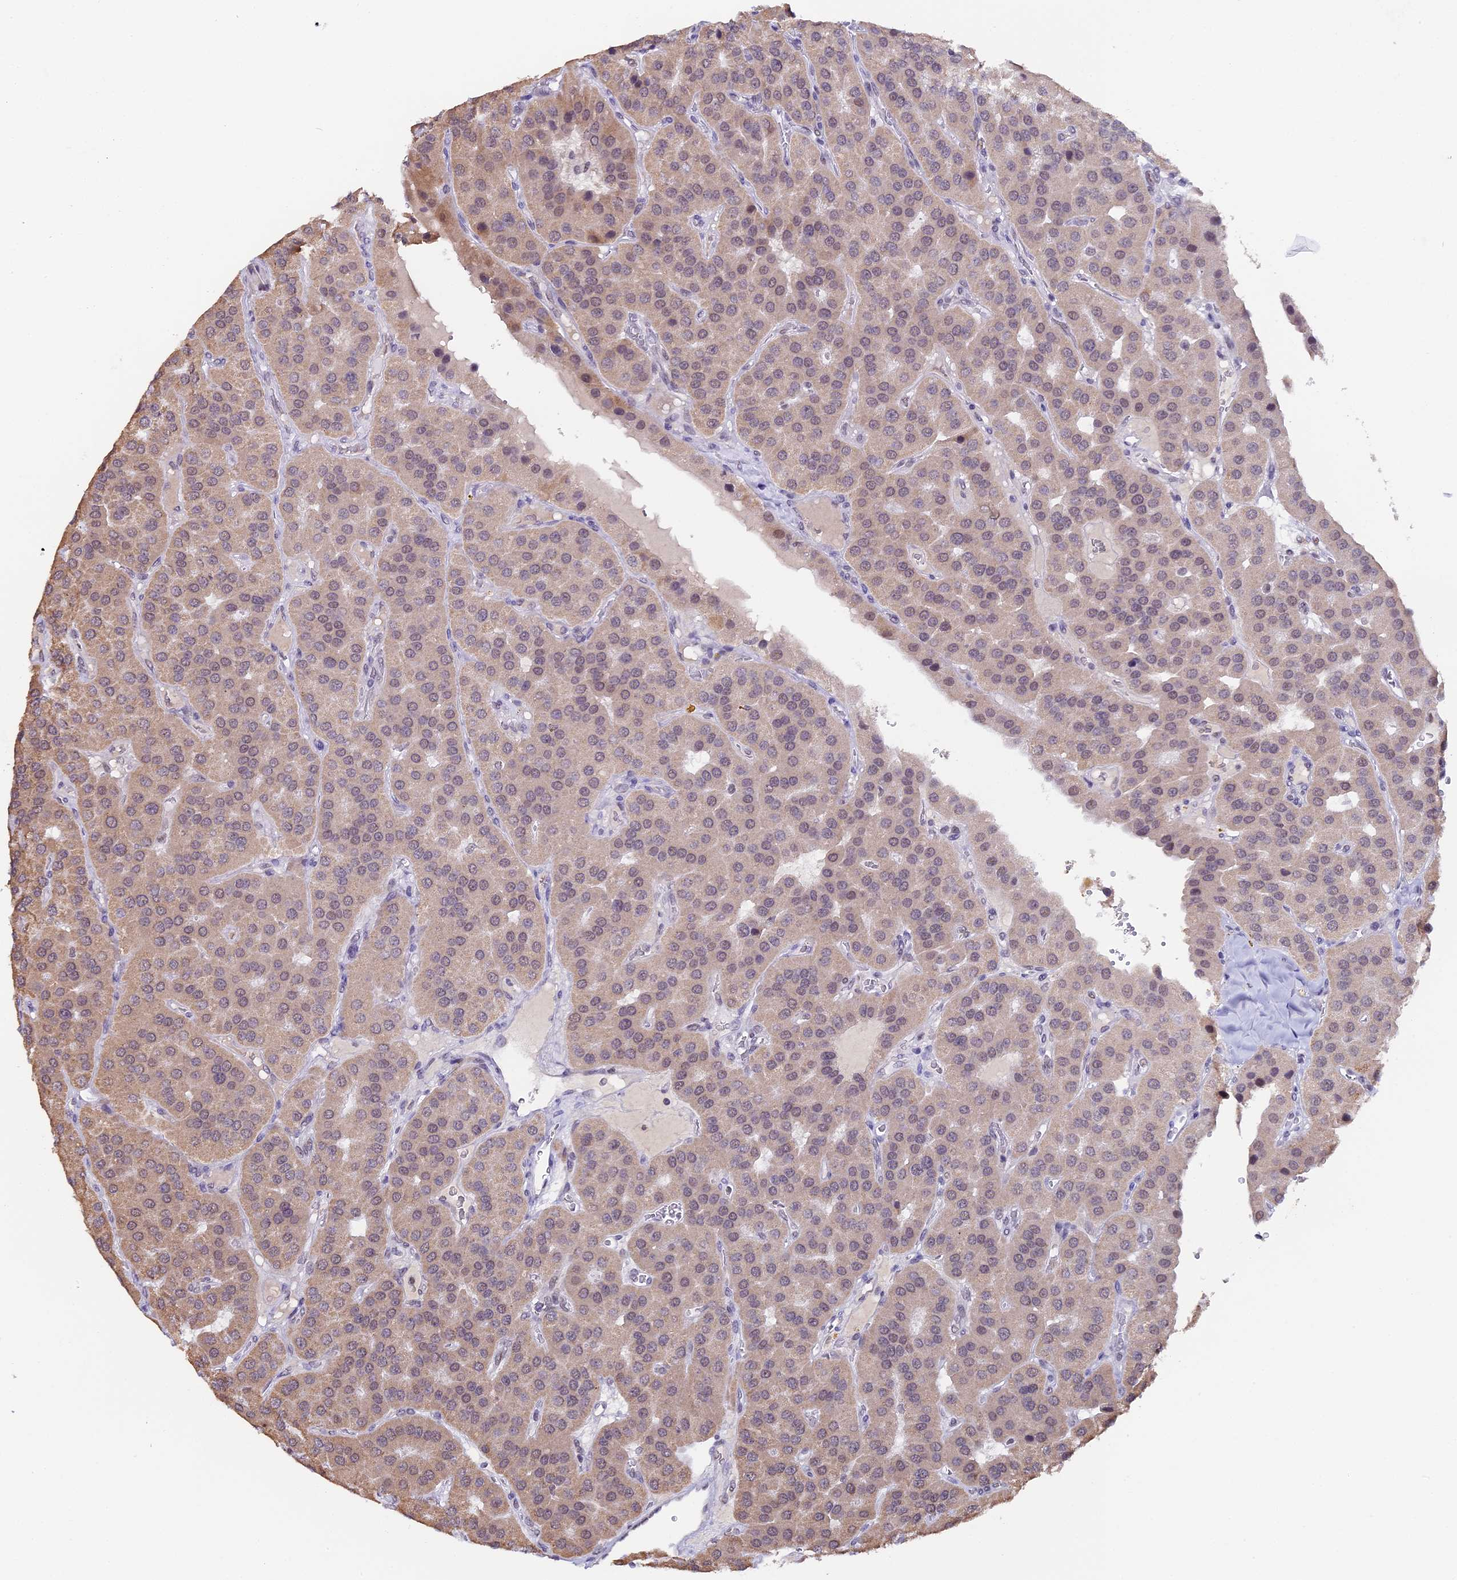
{"staining": {"intensity": "weak", "quantity": ">75%", "location": "cytoplasmic/membranous"}, "tissue": "parathyroid gland", "cell_type": "Glandular cells", "image_type": "normal", "snomed": [{"axis": "morphology", "description": "Normal tissue, NOS"}, {"axis": "morphology", "description": "Adenoma, NOS"}, {"axis": "topography", "description": "Parathyroid gland"}], "caption": "A brown stain highlights weak cytoplasmic/membranous staining of a protein in glandular cells of benign parathyroid gland. (Brightfield microscopy of DAB IHC at high magnification).", "gene": "NCBP1", "patient": {"sex": "female", "age": 86}}